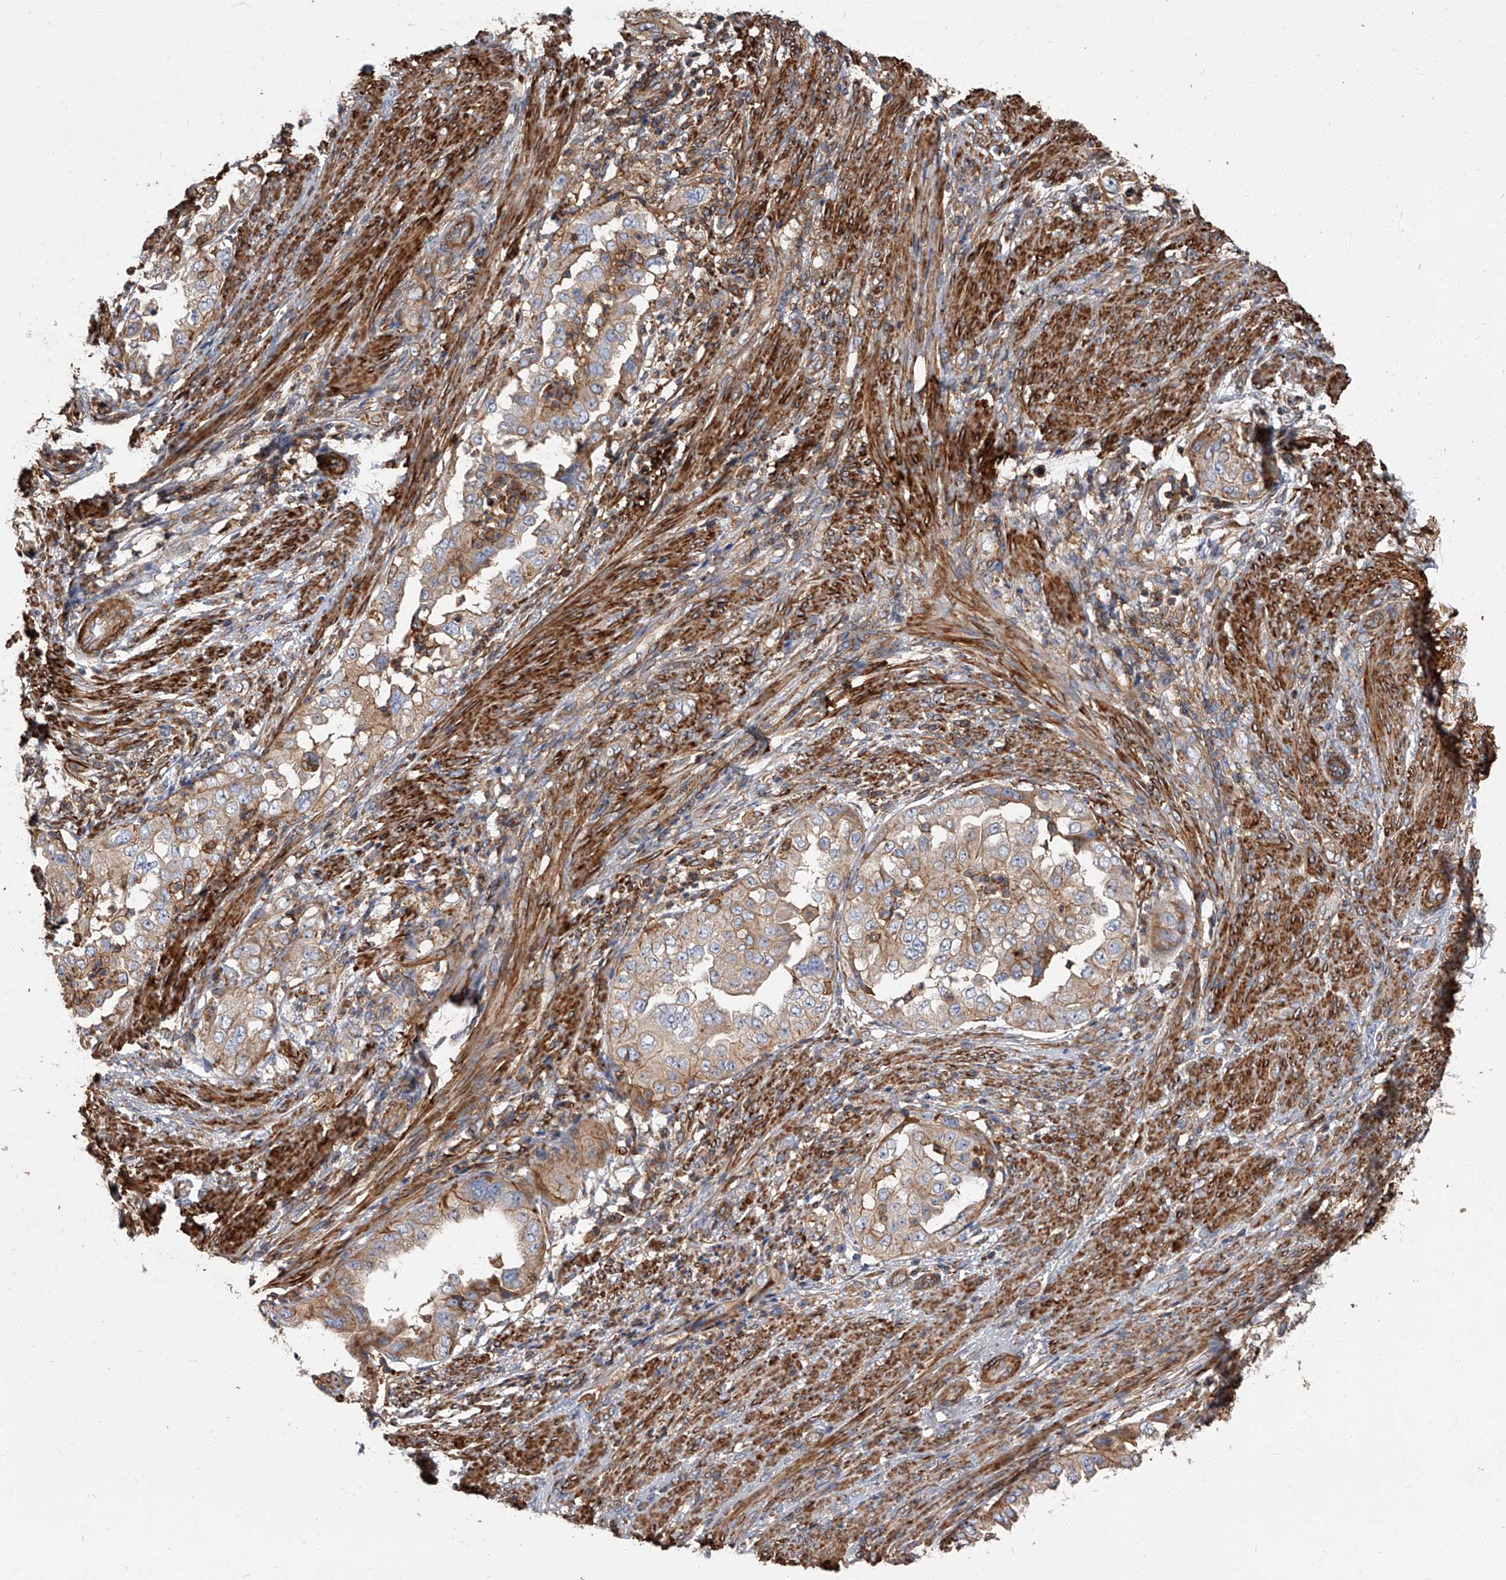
{"staining": {"intensity": "weak", "quantity": ">75%", "location": "cytoplasmic/membranous"}, "tissue": "endometrial cancer", "cell_type": "Tumor cells", "image_type": "cancer", "snomed": [{"axis": "morphology", "description": "Adenocarcinoma, NOS"}, {"axis": "topography", "description": "Endometrium"}], "caption": "Immunohistochemical staining of human adenocarcinoma (endometrial) exhibits low levels of weak cytoplasmic/membranous expression in about >75% of tumor cells.", "gene": "PISD", "patient": {"sex": "female", "age": 85}}